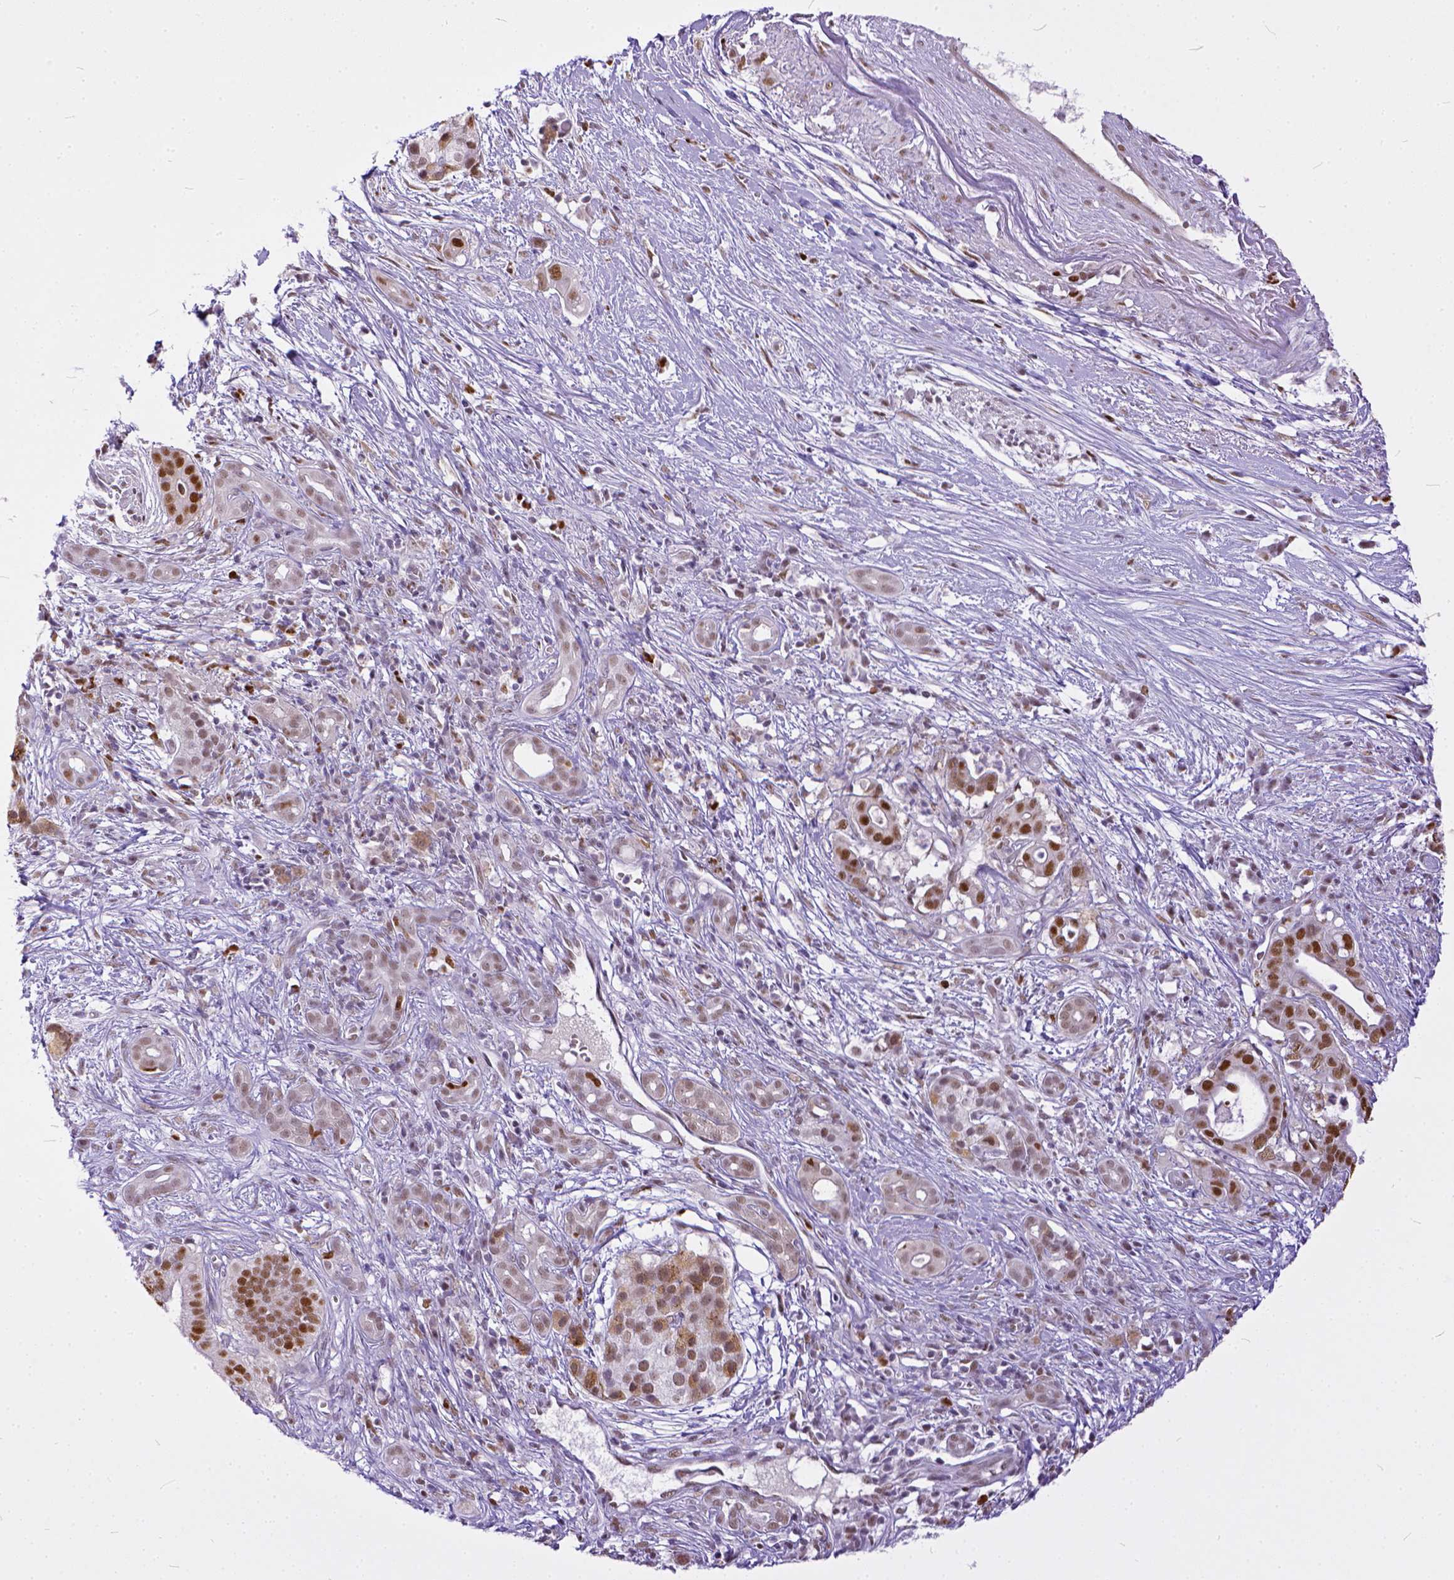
{"staining": {"intensity": "moderate", "quantity": ">75%", "location": "nuclear"}, "tissue": "pancreatic cancer", "cell_type": "Tumor cells", "image_type": "cancer", "snomed": [{"axis": "morphology", "description": "Adenocarcinoma, NOS"}, {"axis": "topography", "description": "Pancreas"}], "caption": "Tumor cells reveal moderate nuclear positivity in approximately >75% of cells in pancreatic cancer.", "gene": "ERCC1", "patient": {"sex": "male", "age": 61}}